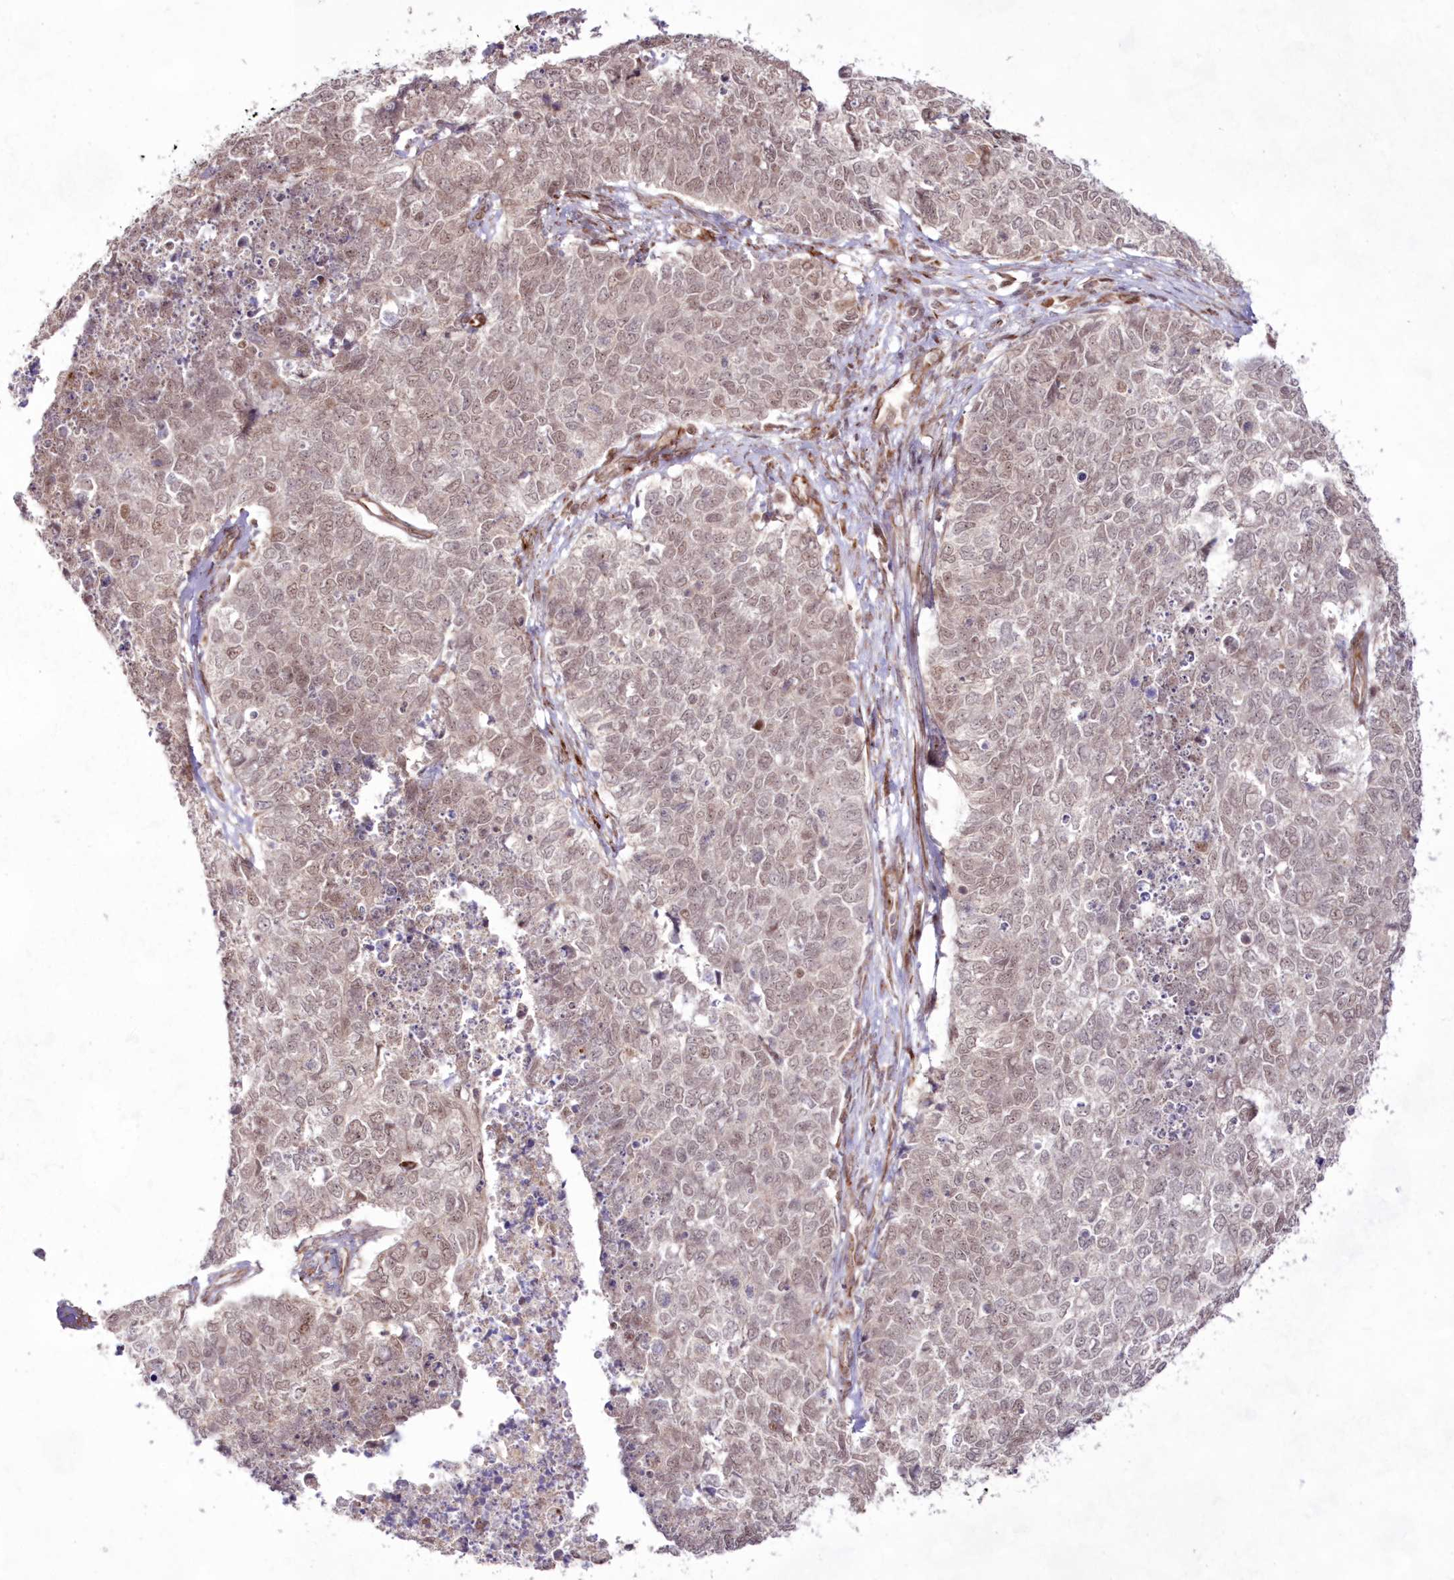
{"staining": {"intensity": "weak", "quantity": ">75%", "location": "nuclear"}, "tissue": "cervical cancer", "cell_type": "Tumor cells", "image_type": "cancer", "snomed": [{"axis": "morphology", "description": "Squamous cell carcinoma, NOS"}, {"axis": "topography", "description": "Cervix"}], "caption": "Immunohistochemical staining of cervical cancer (squamous cell carcinoma) exhibits low levels of weak nuclear protein staining in approximately >75% of tumor cells. (DAB (3,3'-diaminobenzidine) IHC, brown staining for protein, blue staining for nuclei).", "gene": "SNIP1", "patient": {"sex": "female", "age": 63}}